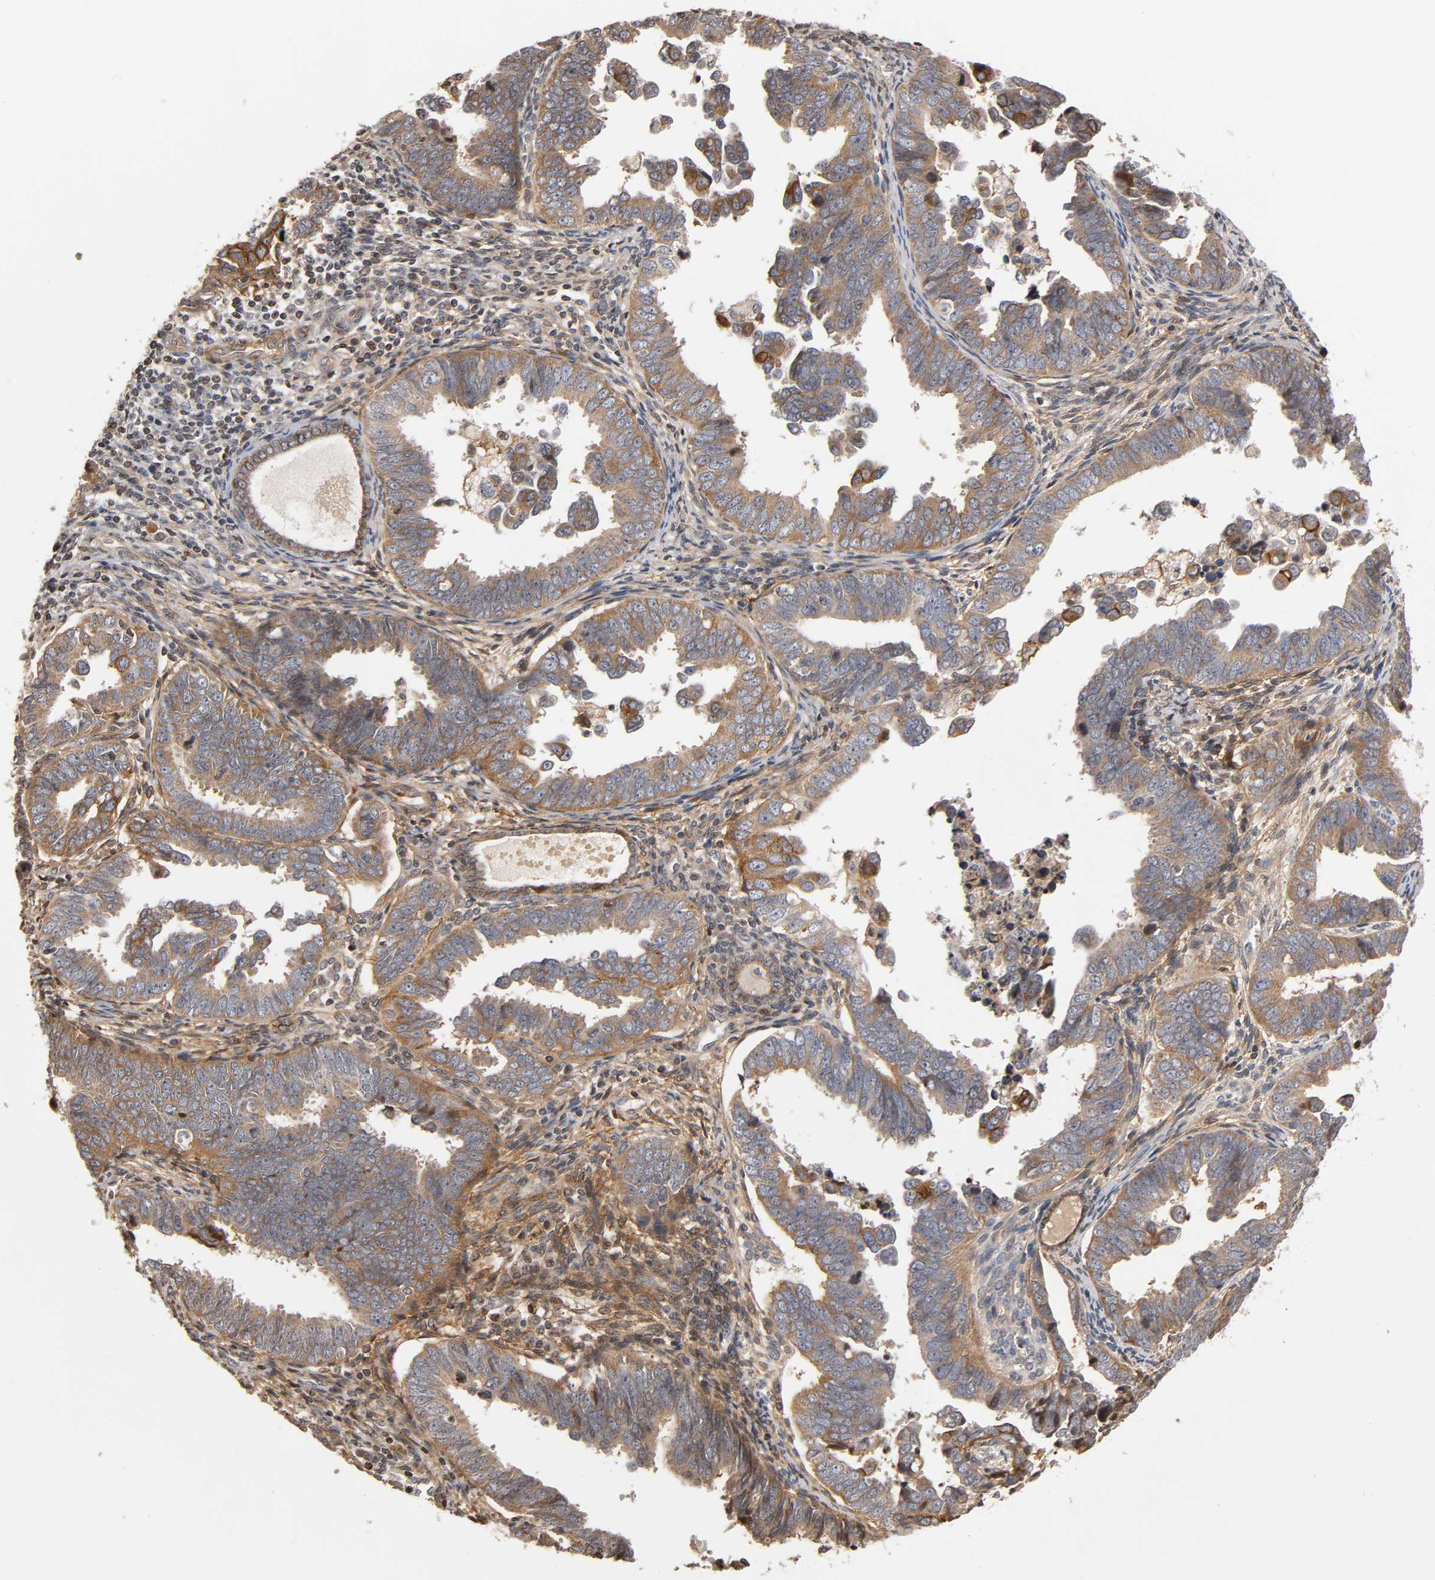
{"staining": {"intensity": "weak", "quantity": ">75%", "location": "cytoplasmic/membranous"}, "tissue": "endometrial cancer", "cell_type": "Tumor cells", "image_type": "cancer", "snomed": [{"axis": "morphology", "description": "Adenocarcinoma, NOS"}, {"axis": "topography", "description": "Endometrium"}], "caption": "Endometrial adenocarcinoma tissue reveals weak cytoplasmic/membranous expression in about >75% of tumor cells, visualized by immunohistochemistry.", "gene": "ITGAV", "patient": {"sex": "female", "age": 75}}